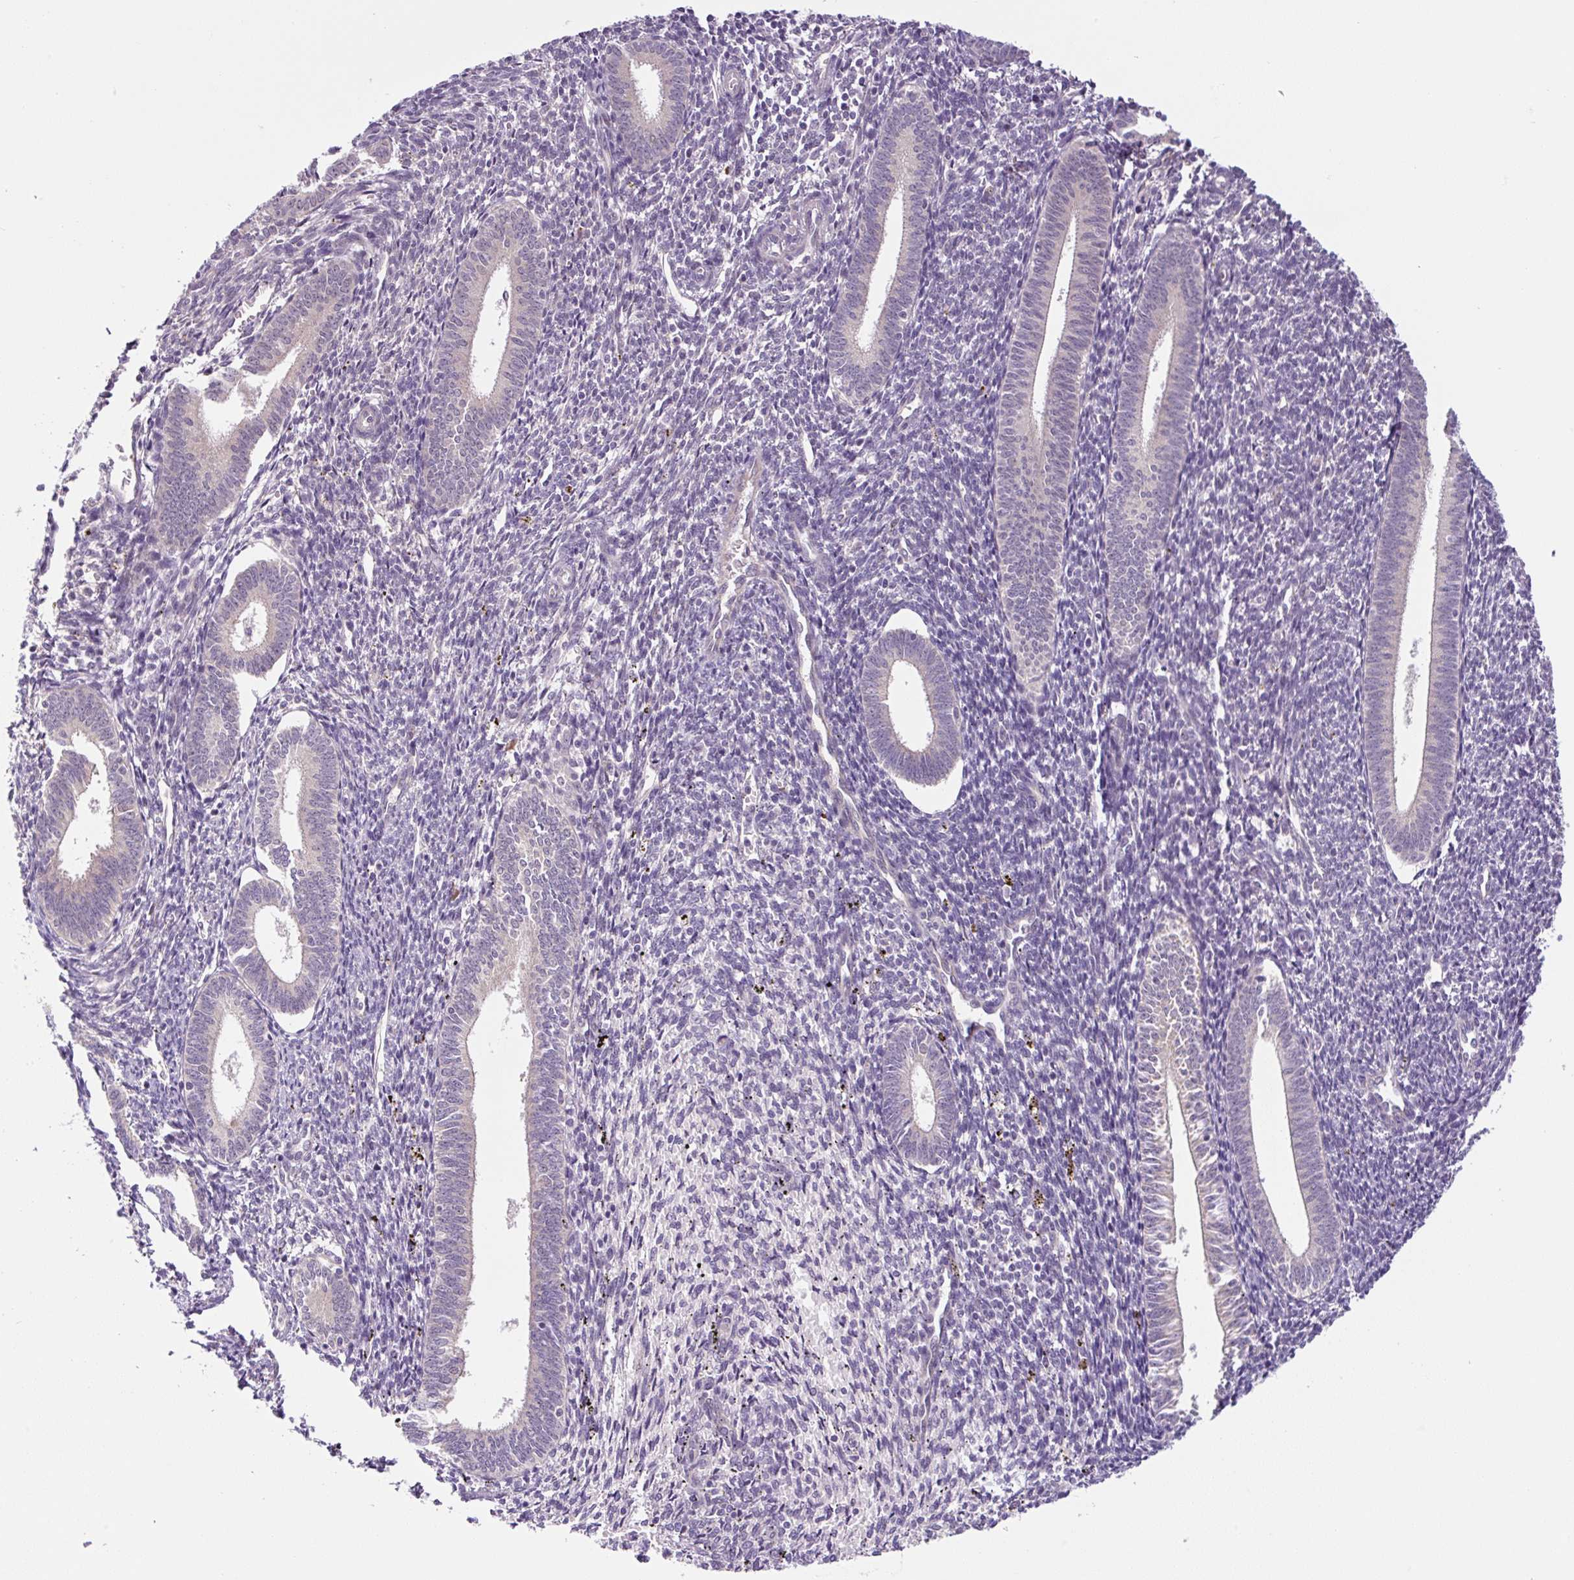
{"staining": {"intensity": "negative", "quantity": "none", "location": "none"}, "tissue": "endometrium", "cell_type": "Cells in endometrial stroma", "image_type": "normal", "snomed": [{"axis": "morphology", "description": "Normal tissue, NOS"}, {"axis": "topography", "description": "Endometrium"}], "caption": "Immunohistochemistry (IHC) histopathology image of benign human endometrium stained for a protein (brown), which displays no positivity in cells in endometrial stroma.", "gene": "PRKAA2", "patient": {"sex": "female", "age": 41}}